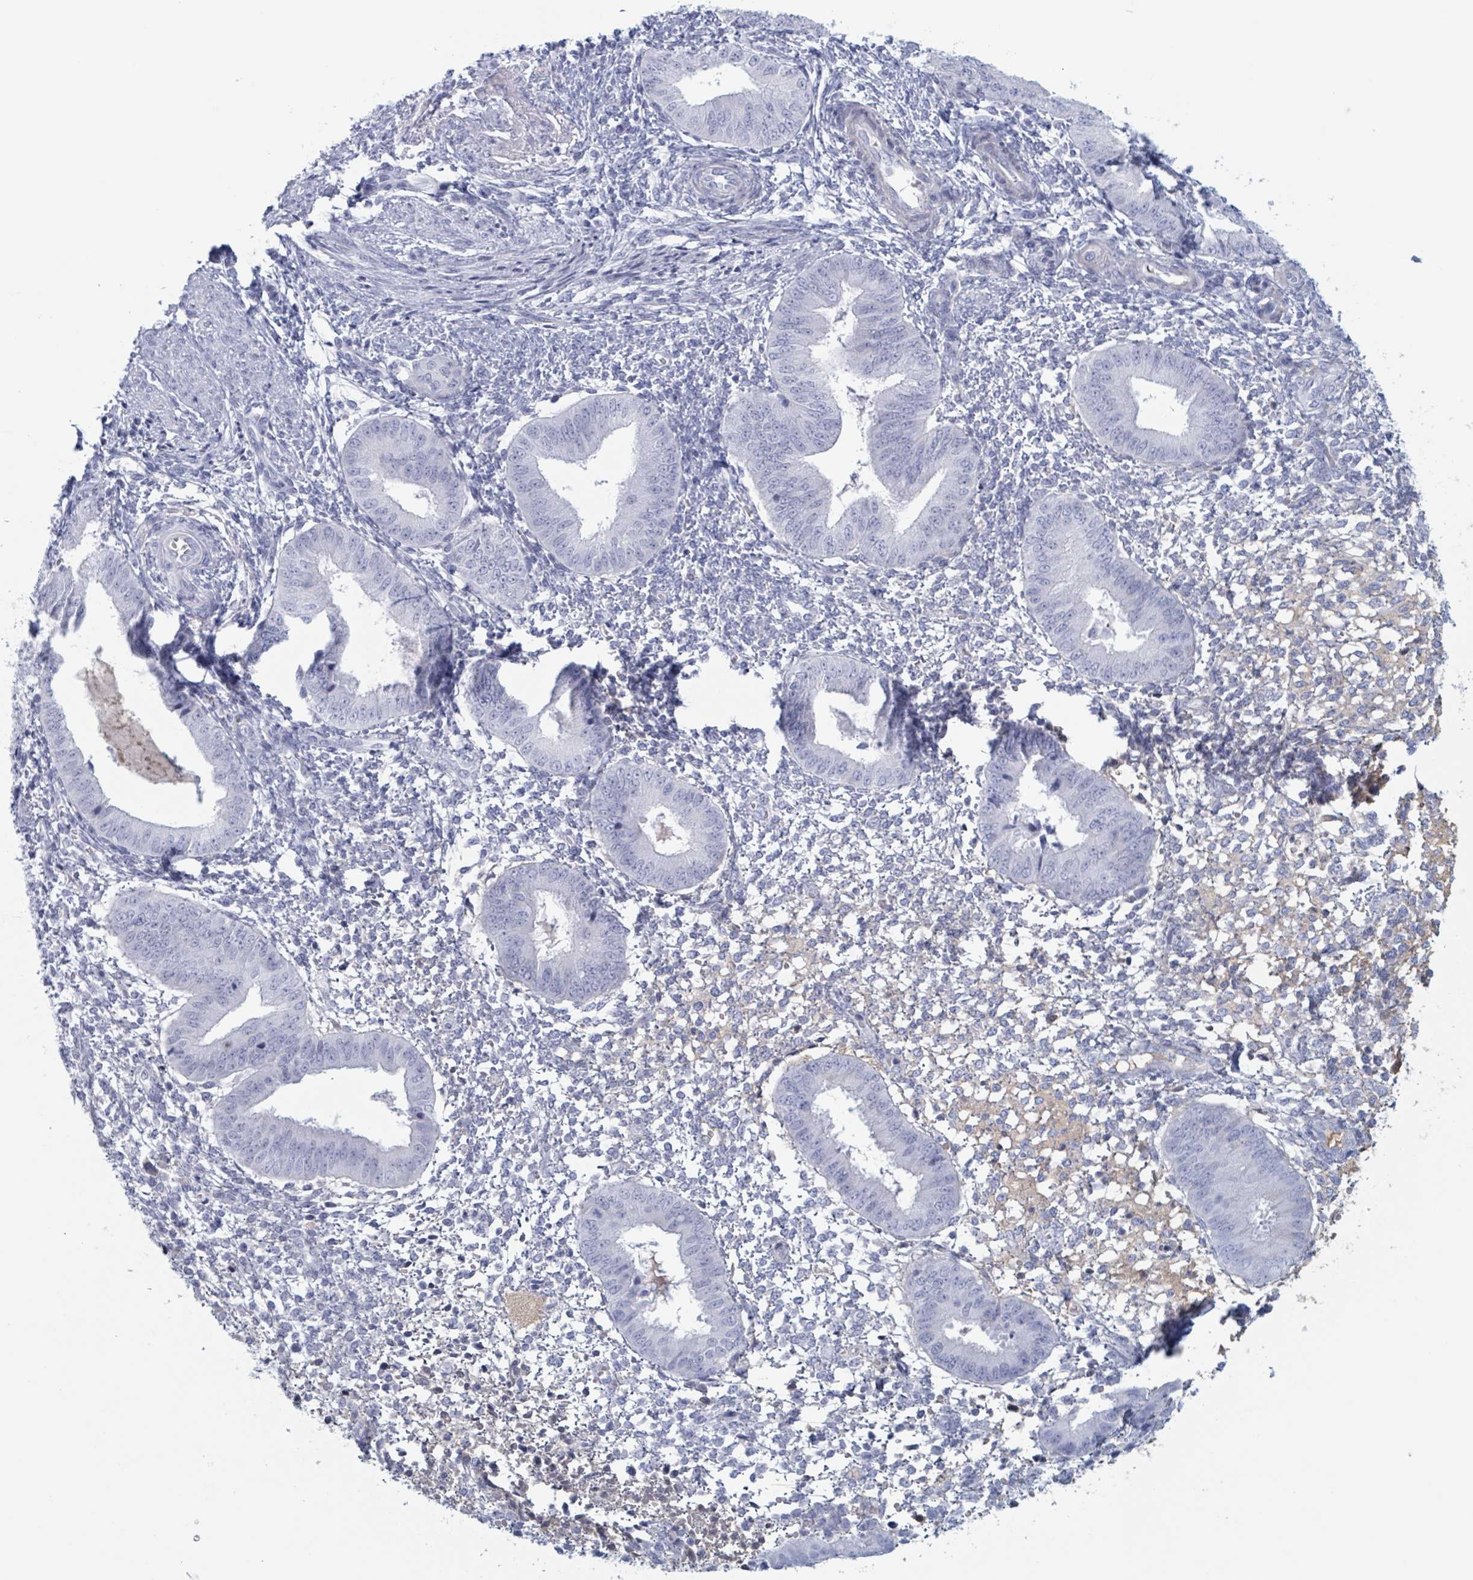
{"staining": {"intensity": "negative", "quantity": "none", "location": "none"}, "tissue": "endometrium", "cell_type": "Cells in endometrial stroma", "image_type": "normal", "snomed": [{"axis": "morphology", "description": "Normal tissue, NOS"}, {"axis": "topography", "description": "Endometrium"}], "caption": "Immunohistochemistry micrograph of benign endometrium: human endometrium stained with DAB shows no significant protein staining in cells in endometrial stroma. (DAB IHC with hematoxylin counter stain).", "gene": "KLK4", "patient": {"sex": "female", "age": 49}}